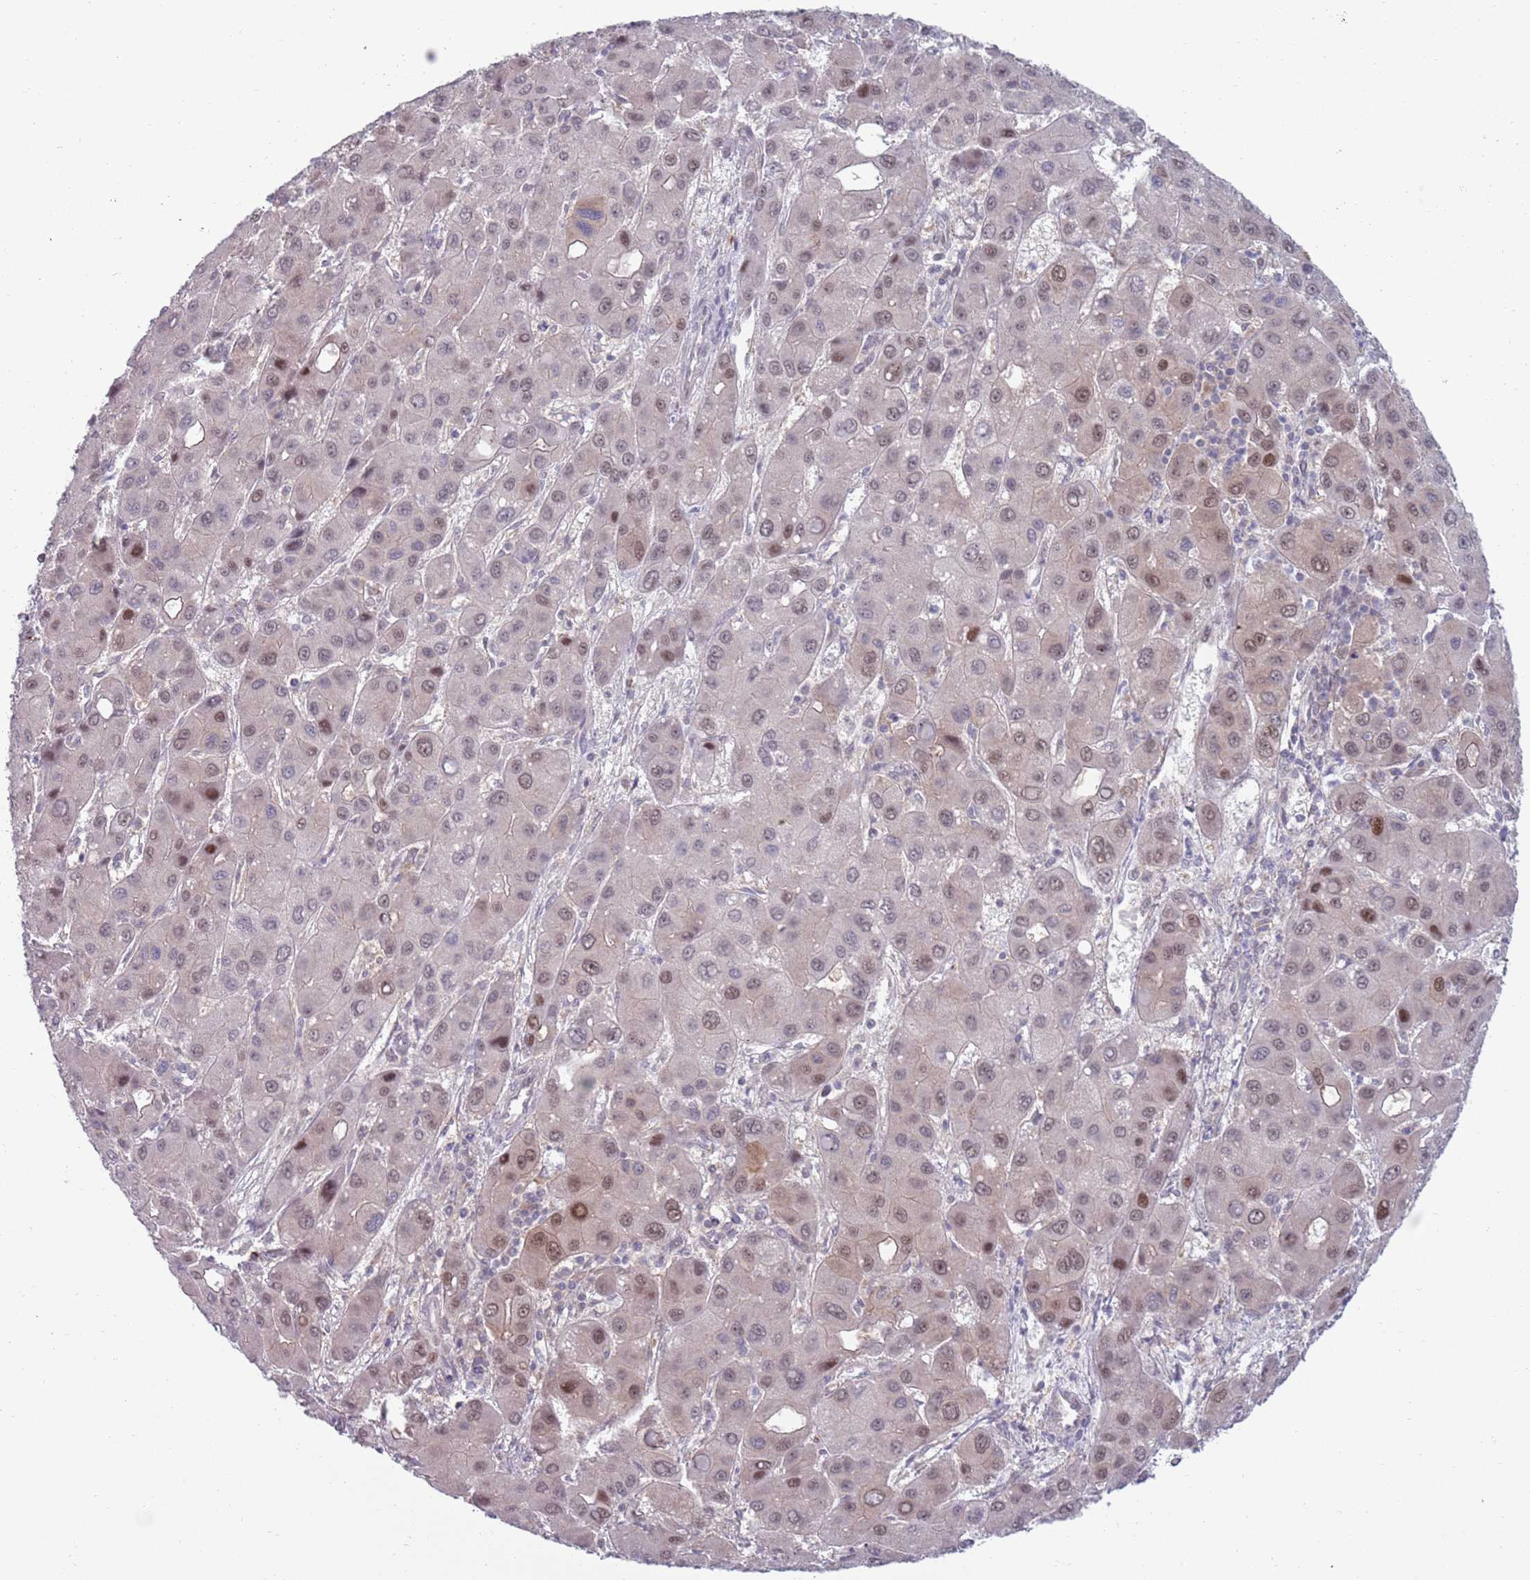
{"staining": {"intensity": "weak", "quantity": "25%-75%", "location": "nuclear"}, "tissue": "liver cancer", "cell_type": "Tumor cells", "image_type": "cancer", "snomed": [{"axis": "morphology", "description": "Carcinoma, Hepatocellular, NOS"}, {"axis": "topography", "description": "Liver"}], "caption": "Immunohistochemistry of liver hepatocellular carcinoma displays low levels of weak nuclear staining in about 25%-75% of tumor cells.", "gene": "CLNS1A", "patient": {"sex": "male", "age": 55}}